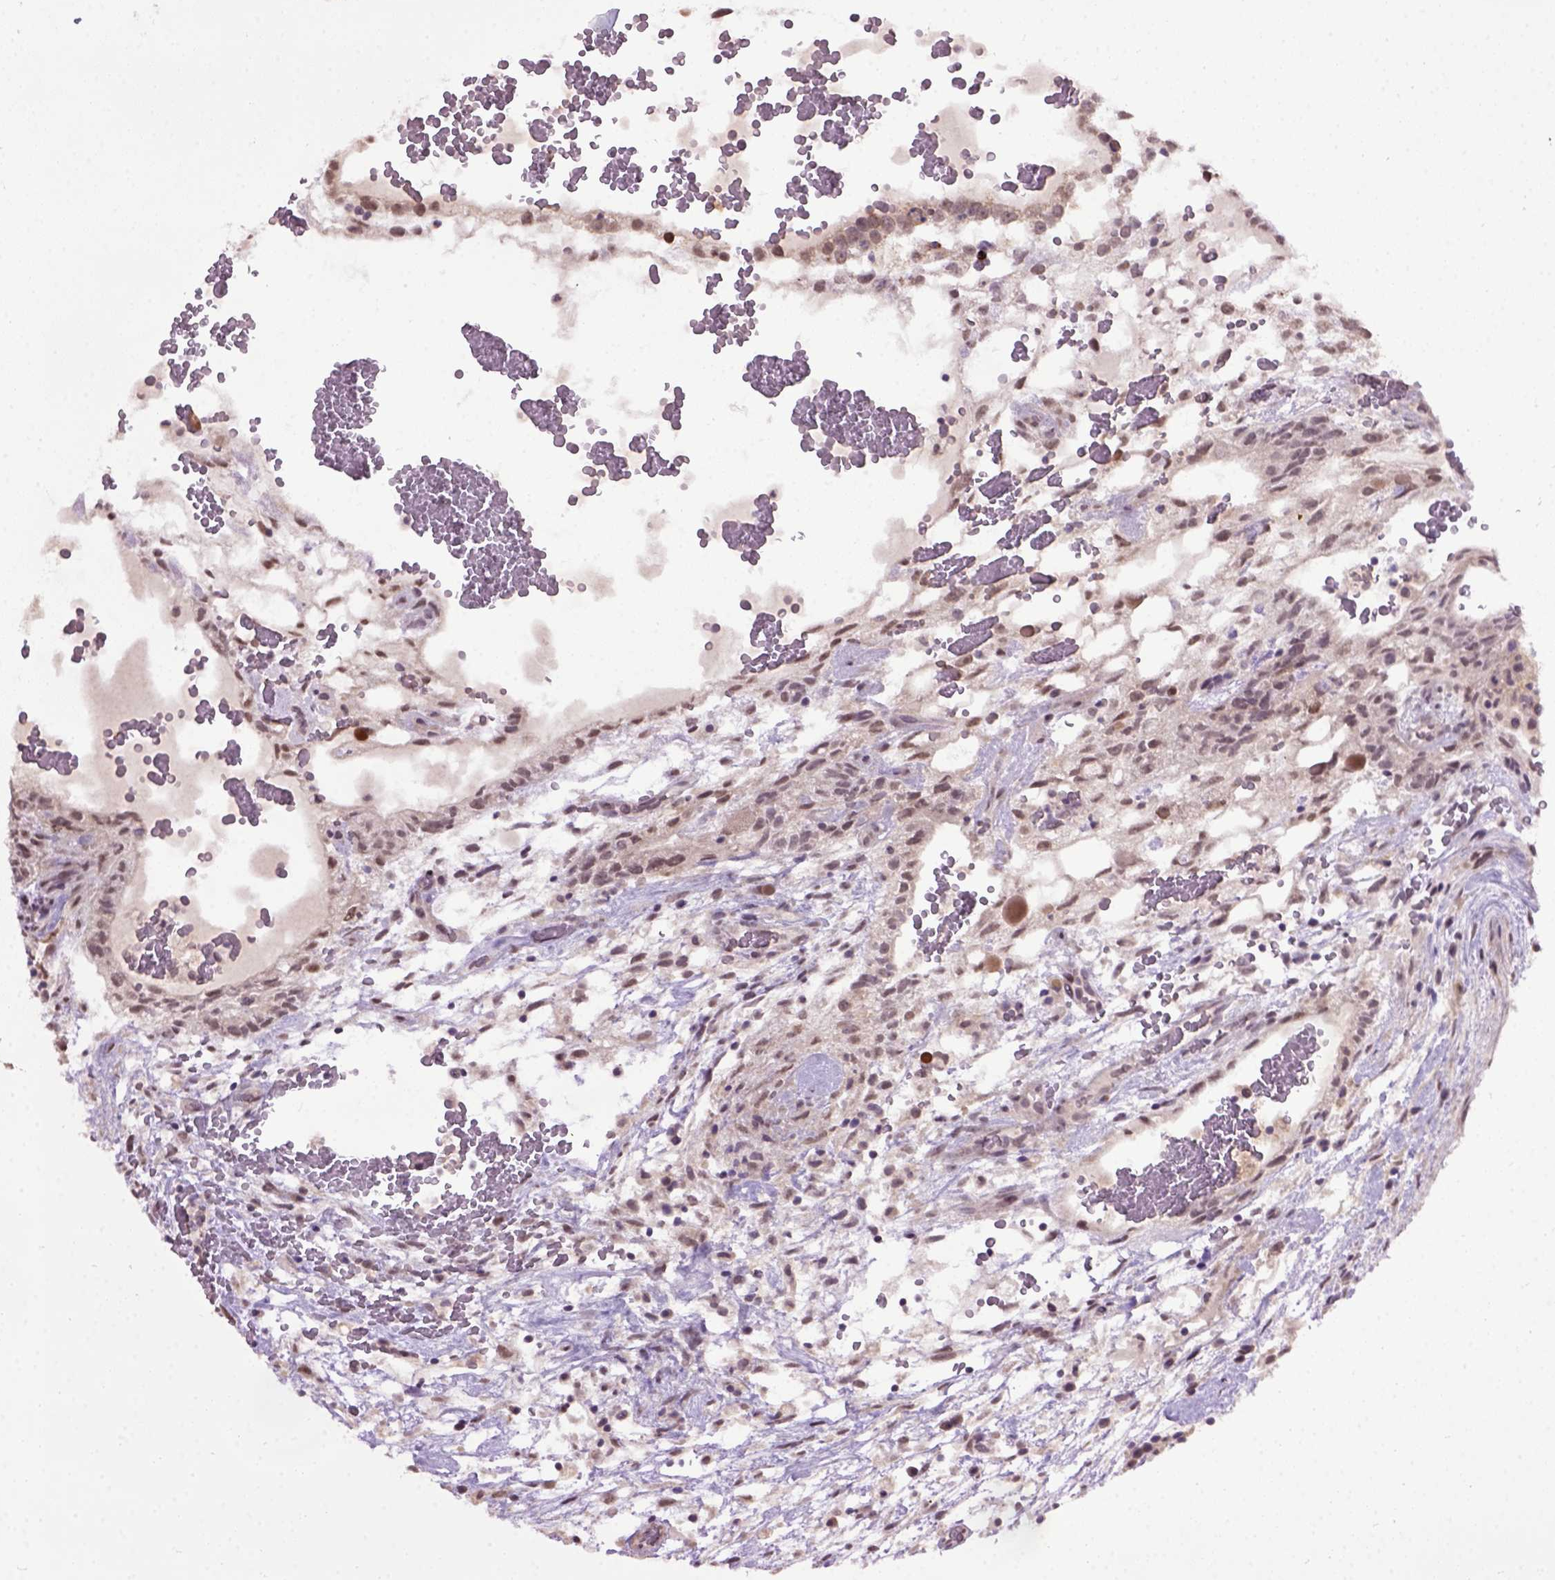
{"staining": {"intensity": "moderate", "quantity": "<25%", "location": "nuclear"}, "tissue": "testis cancer", "cell_type": "Tumor cells", "image_type": "cancer", "snomed": [{"axis": "morphology", "description": "Normal tissue, NOS"}, {"axis": "morphology", "description": "Carcinoma, Embryonal, NOS"}, {"axis": "topography", "description": "Testis"}], "caption": "Immunohistochemistry (IHC) staining of embryonal carcinoma (testis), which reveals low levels of moderate nuclear positivity in approximately <25% of tumor cells indicating moderate nuclear protein staining. The staining was performed using DAB (3,3'-diaminobenzidine) (brown) for protein detection and nuclei were counterstained in hematoxylin (blue).", "gene": "RAB43", "patient": {"sex": "male", "age": 32}}